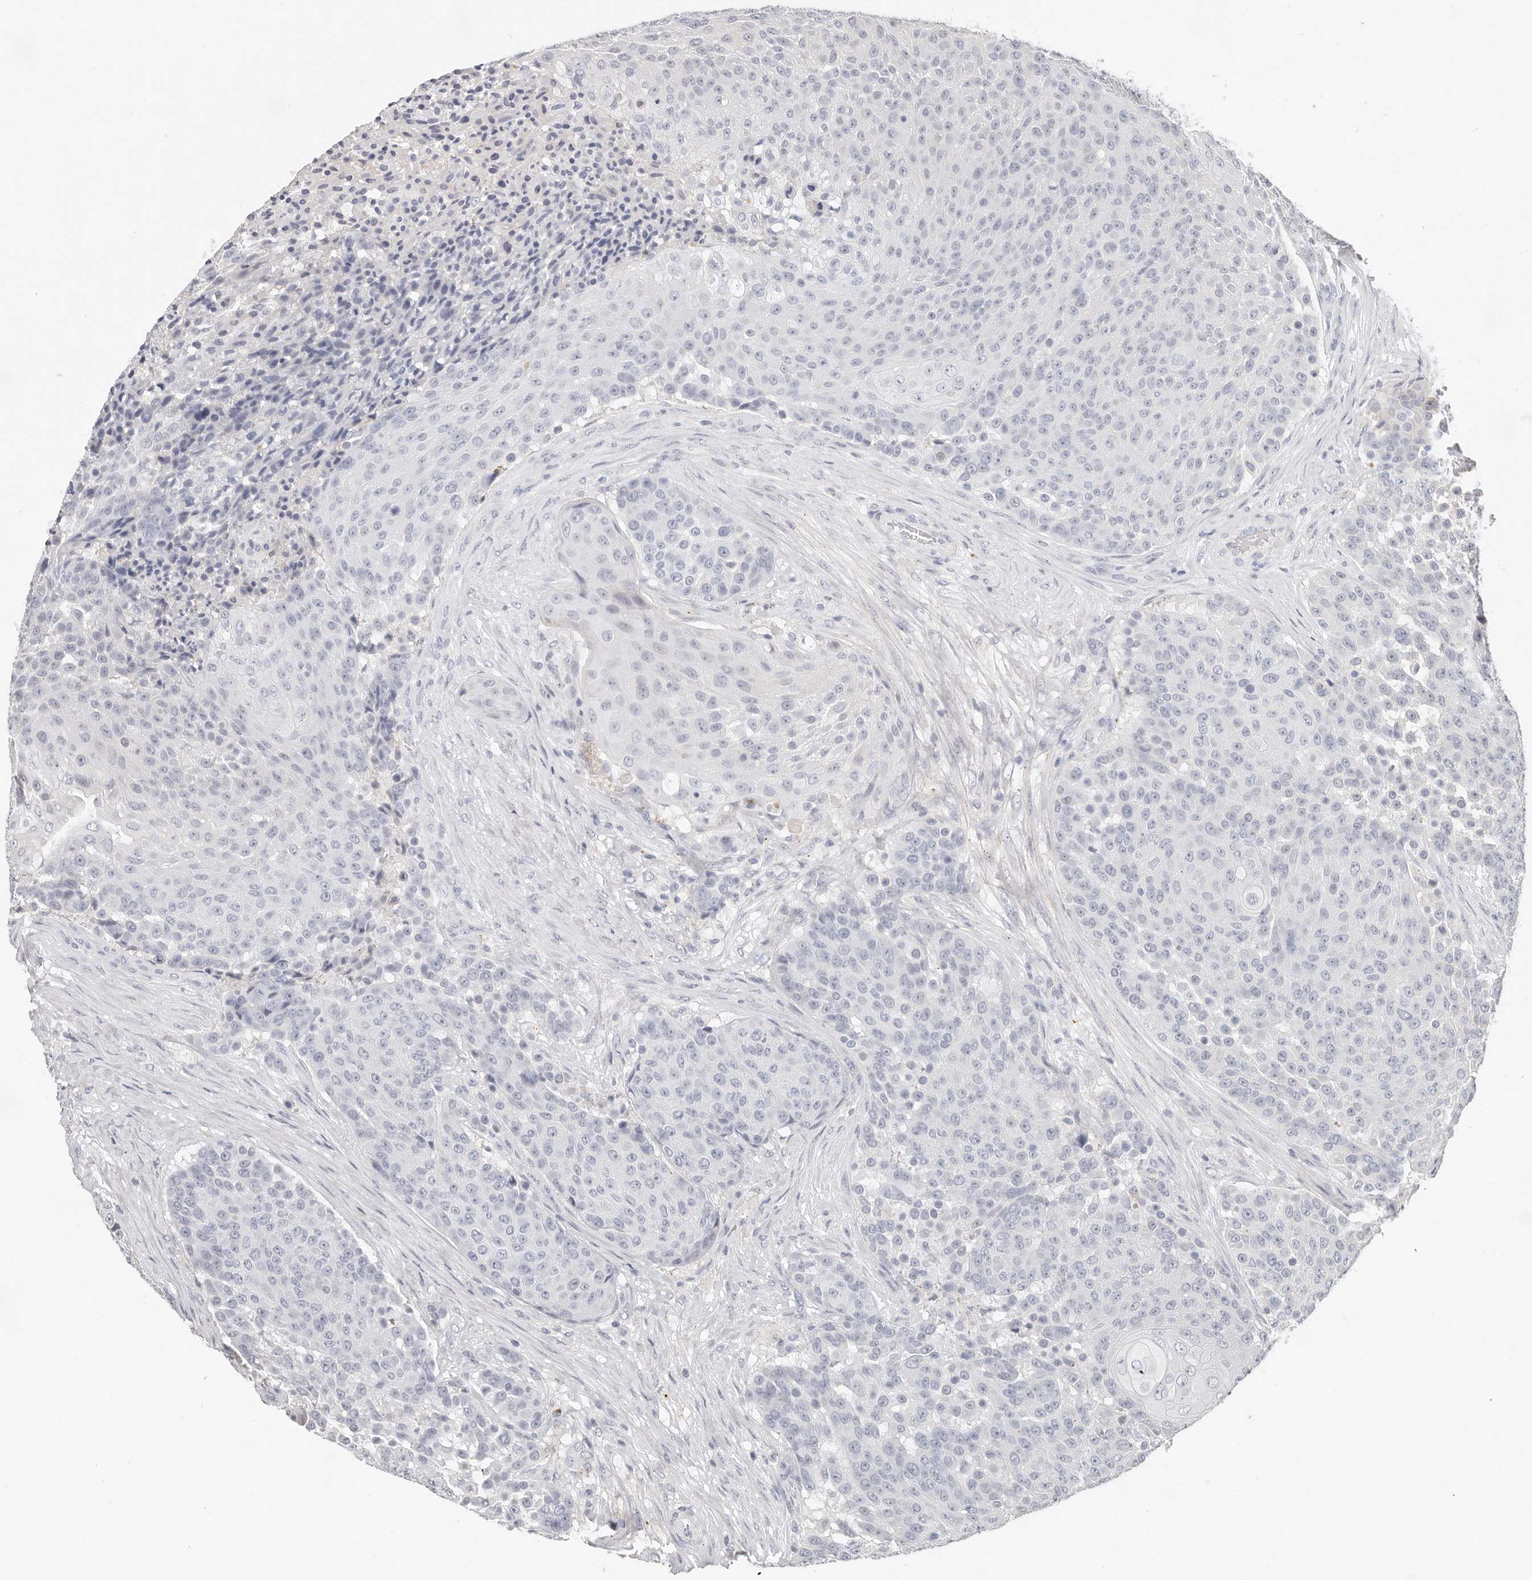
{"staining": {"intensity": "negative", "quantity": "none", "location": "none"}, "tissue": "urothelial cancer", "cell_type": "Tumor cells", "image_type": "cancer", "snomed": [{"axis": "morphology", "description": "Urothelial carcinoma, High grade"}, {"axis": "topography", "description": "Urinary bladder"}], "caption": "Immunohistochemistry (IHC) photomicrograph of urothelial cancer stained for a protein (brown), which displays no positivity in tumor cells. Brightfield microscopy of IHC stained with DAB (3,3'-diaminobenzidine) (brown) and hematoxylin (blue), captured at high magnification.", "gene": "ZRANB1", "patient": {"sex": "female", "age": 63}}